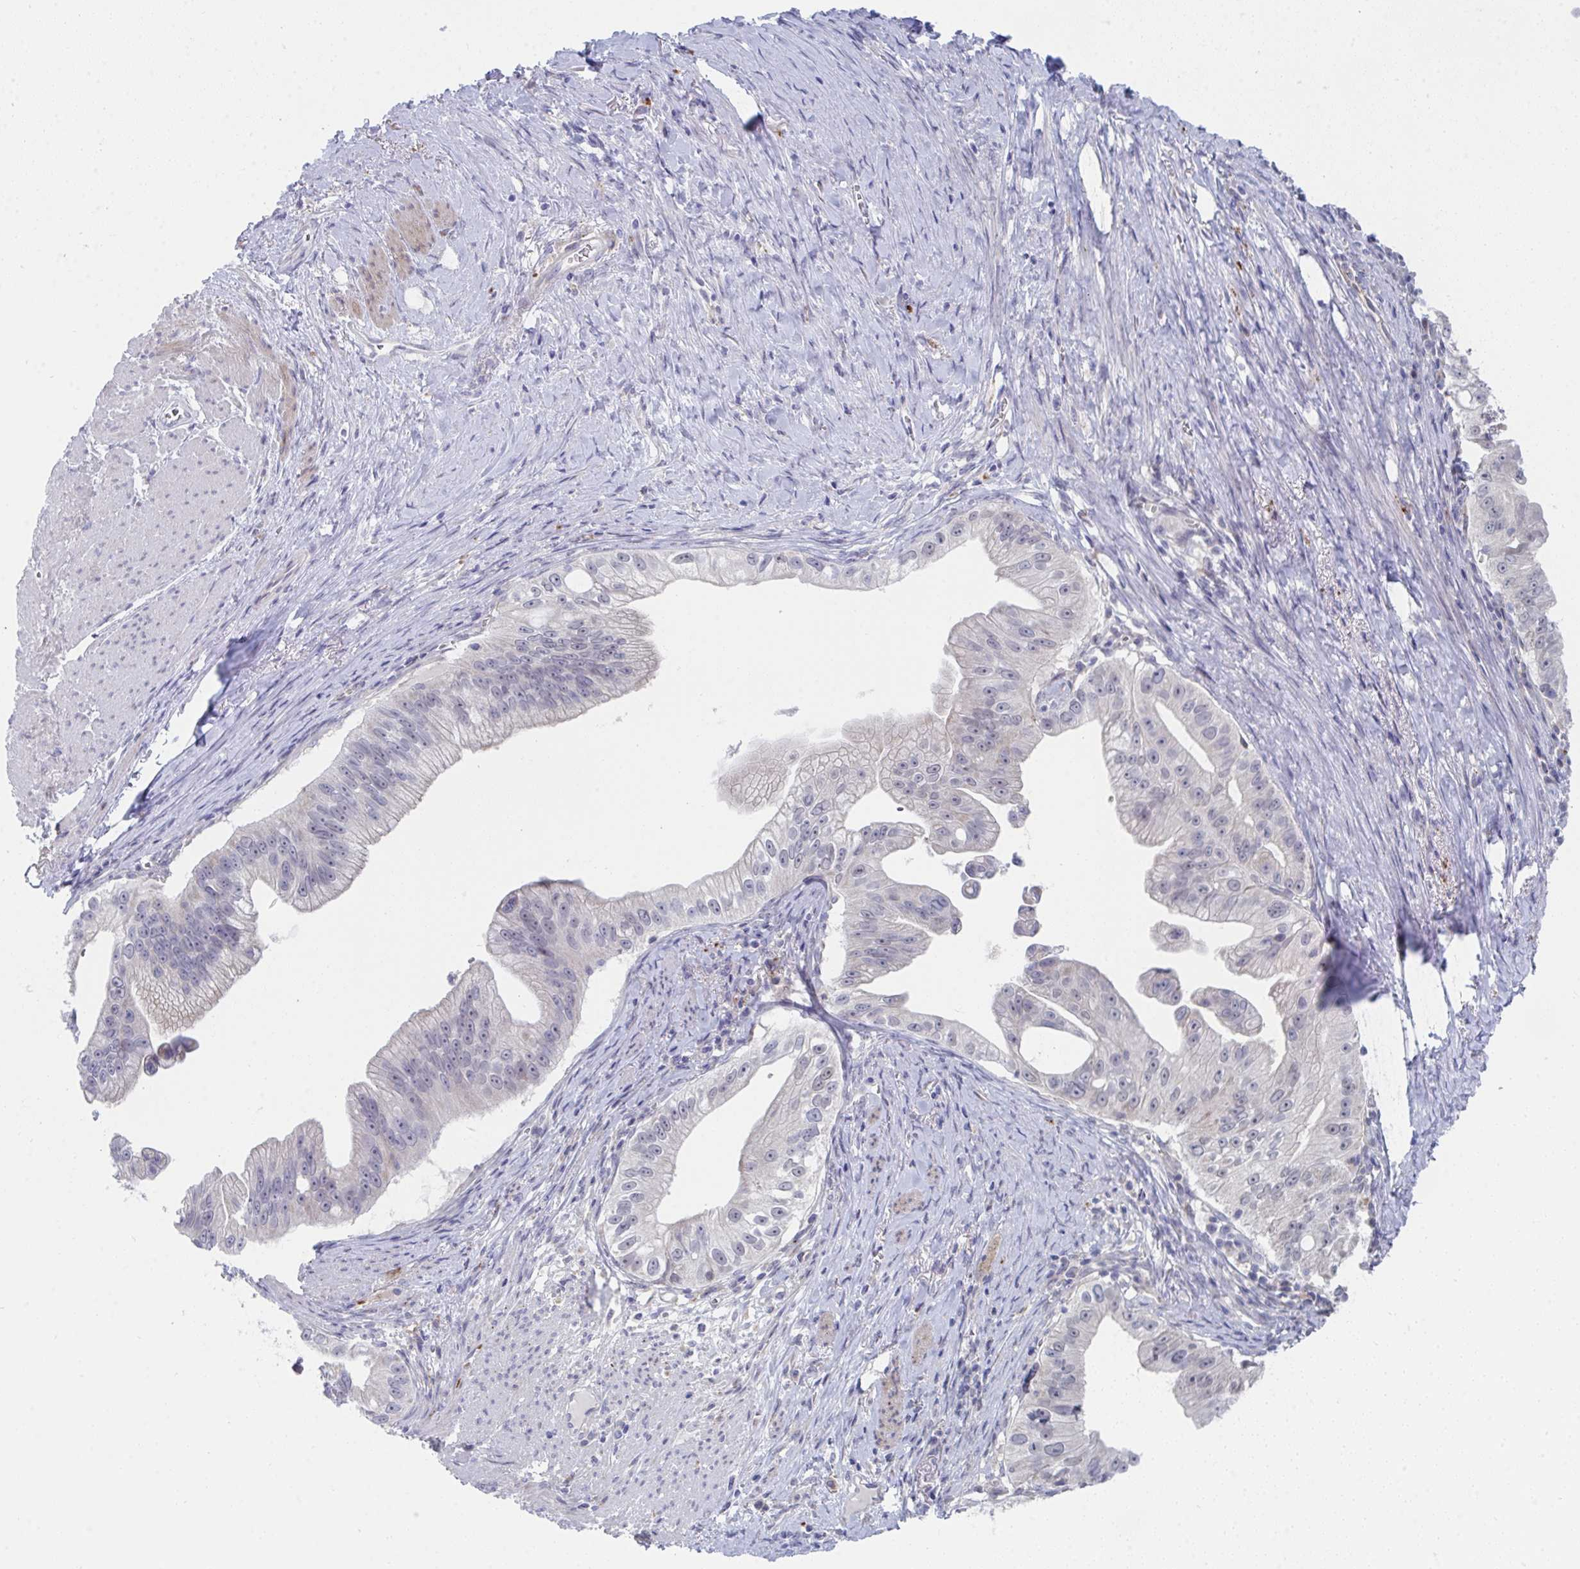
{"staining": {"intensity": "negative", "quantity": "none", "location": "none"}, "tissue": "pancreatic cancer", "cell_type": "Tumor cells", "image_type": "cancer", "snomed": [{"axis": "morphology", "description": "Adenocarcinoma, NOS"}, {"axis": "topography", "description": "Pancreas"}], "caption": "An IHC image of pancreatic cancer is shown. There is no staining in tumor cells of pancreatic cancer.", "gene": "VWDE", "patient": {"sex": "male", "age": 70}}